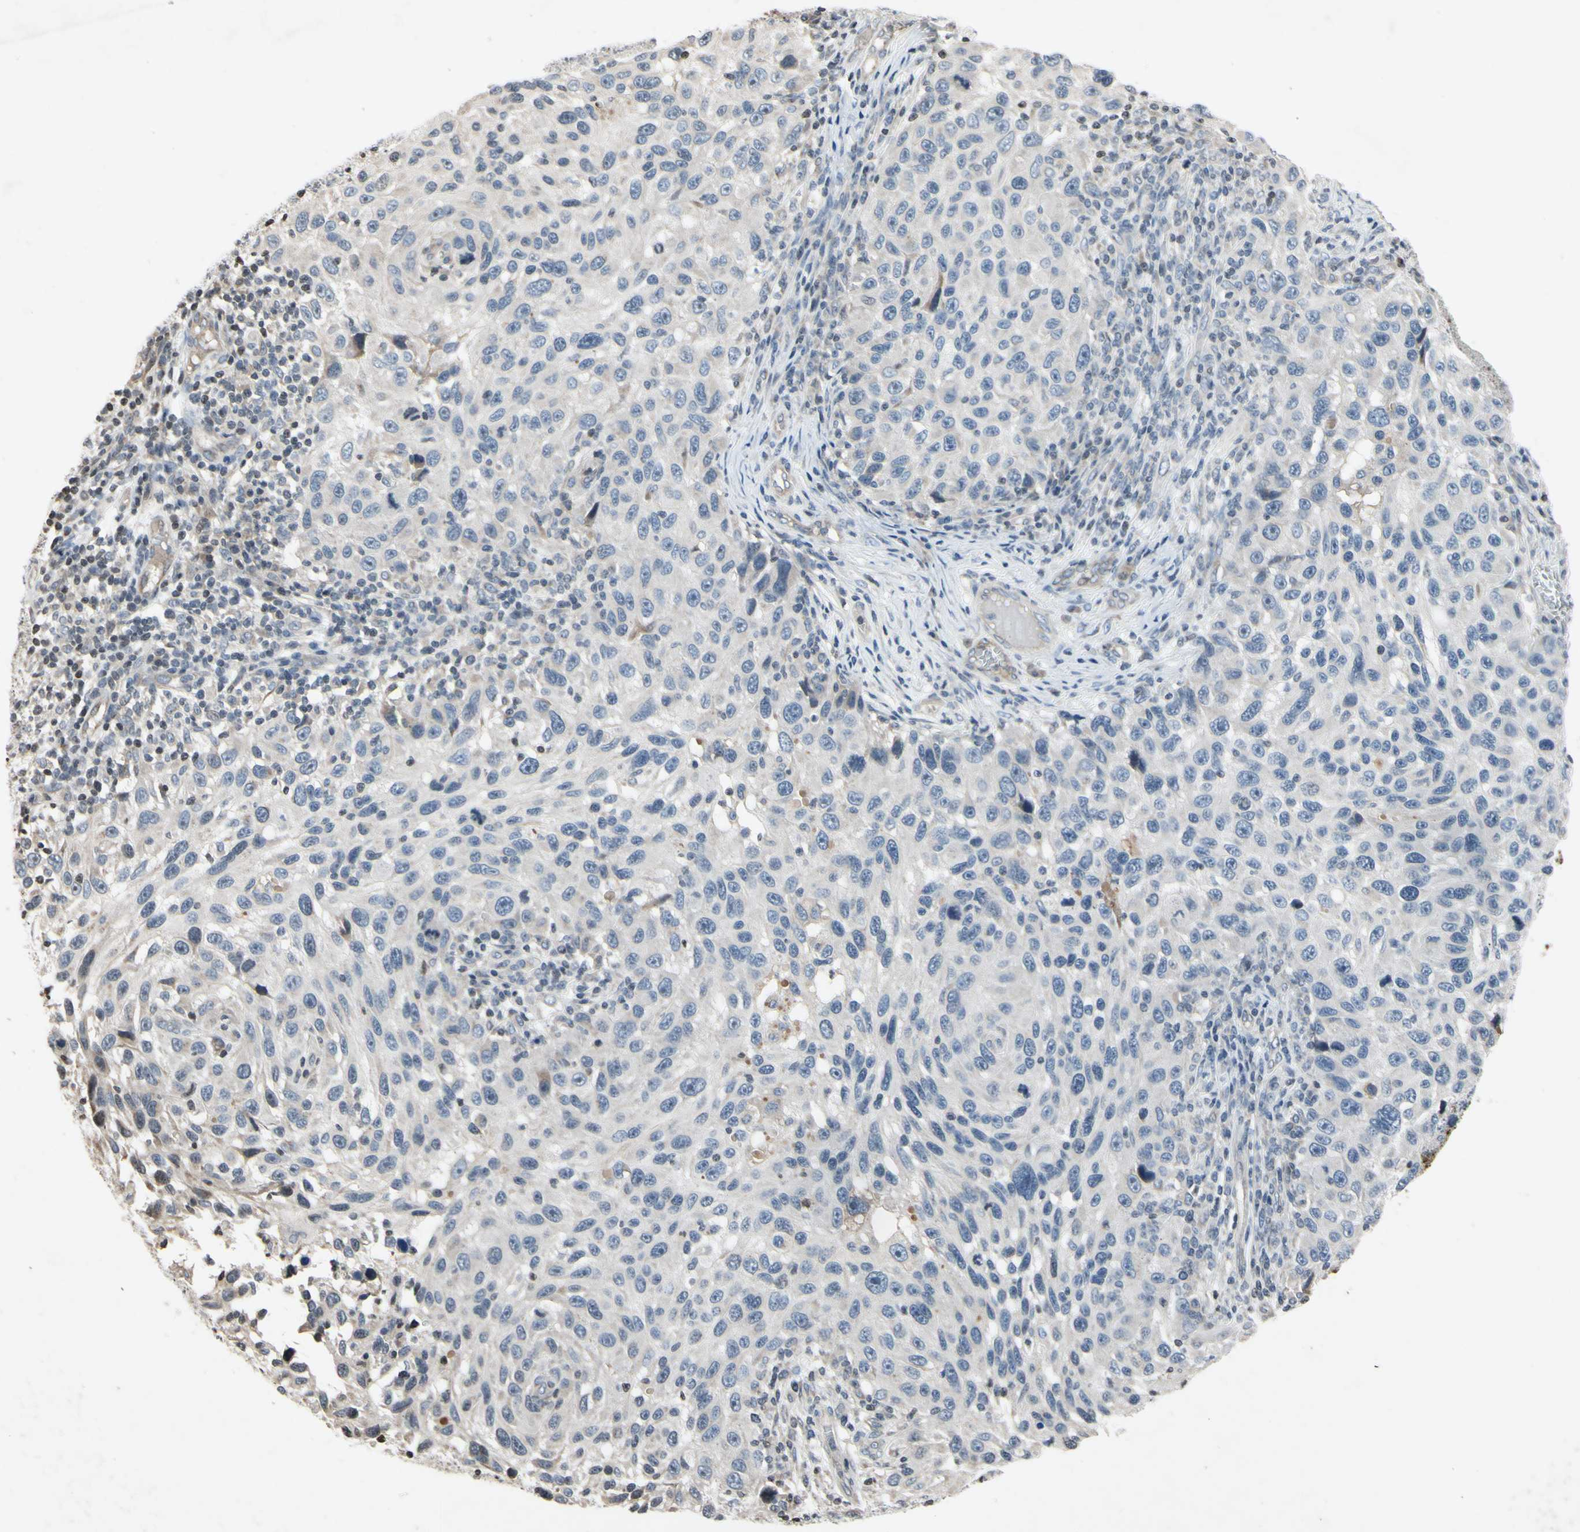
{"staining": {"intensity": "negative", "quantity": "none", "location": "none"}, "tissue": "melanoma", "cell_type": "Tumor cells", "image_type": "cancer", "snomed": [{"axis": "morphology", "description": "Malignant melanoma, NOS"}, {"axis": "topography", "description": "Skin"}], "caption": "DAB immunohistochemical staining of melanoma exhibits no significant staining in tumor cells. The staining is performed using DAB (3,3'-diaminobenzidine) brown chromogen with nuclei counter-stained in using hematoxylin.", "gene": "ARG1", "patient": {"sex": "male", "age": 53}}